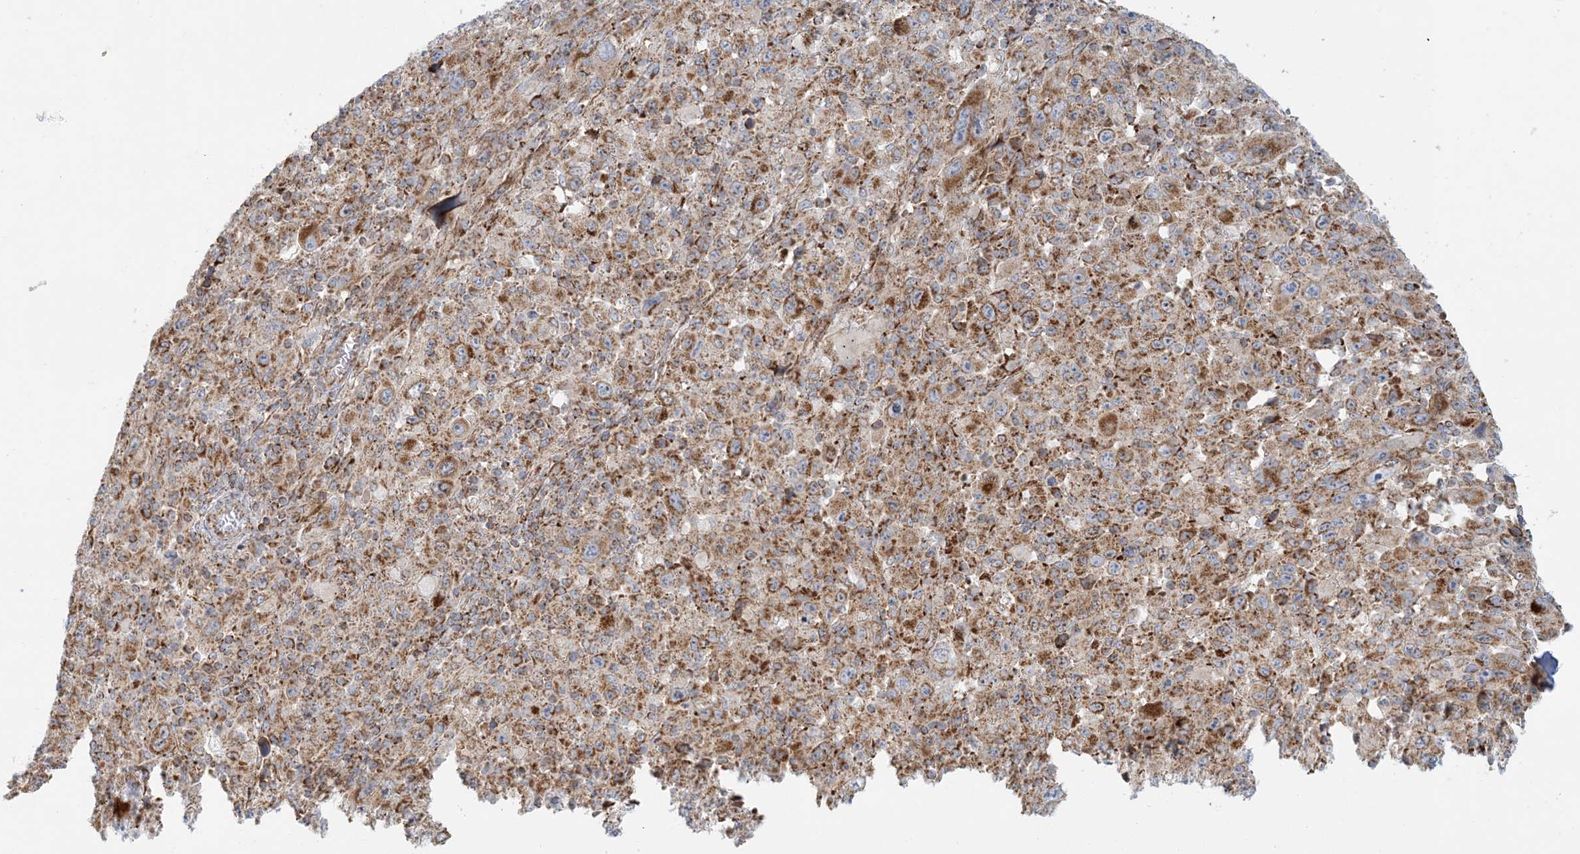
{"staining": {"intensity": "moderate", "quantity": ">75%", "location": "cytoplasmic/membranous"}, "tissue": "melanoma", "cell_type": "Tumor cells", "image_type": "cancer", "snomed": [{"axis": "morphology", "description": "Malignant melanoma, Metastatic site"}, {"axis": "topography", "description": "Skin"}], "caption": "Protein staining displays moderate cytoplasmic/membranous expression in about >75% of tumor cells in melanoma. (DAB IHC with brightfield microscopy, high magnification).", "gene": "COA3", "patient": {"sex": "female", "age": 56}}